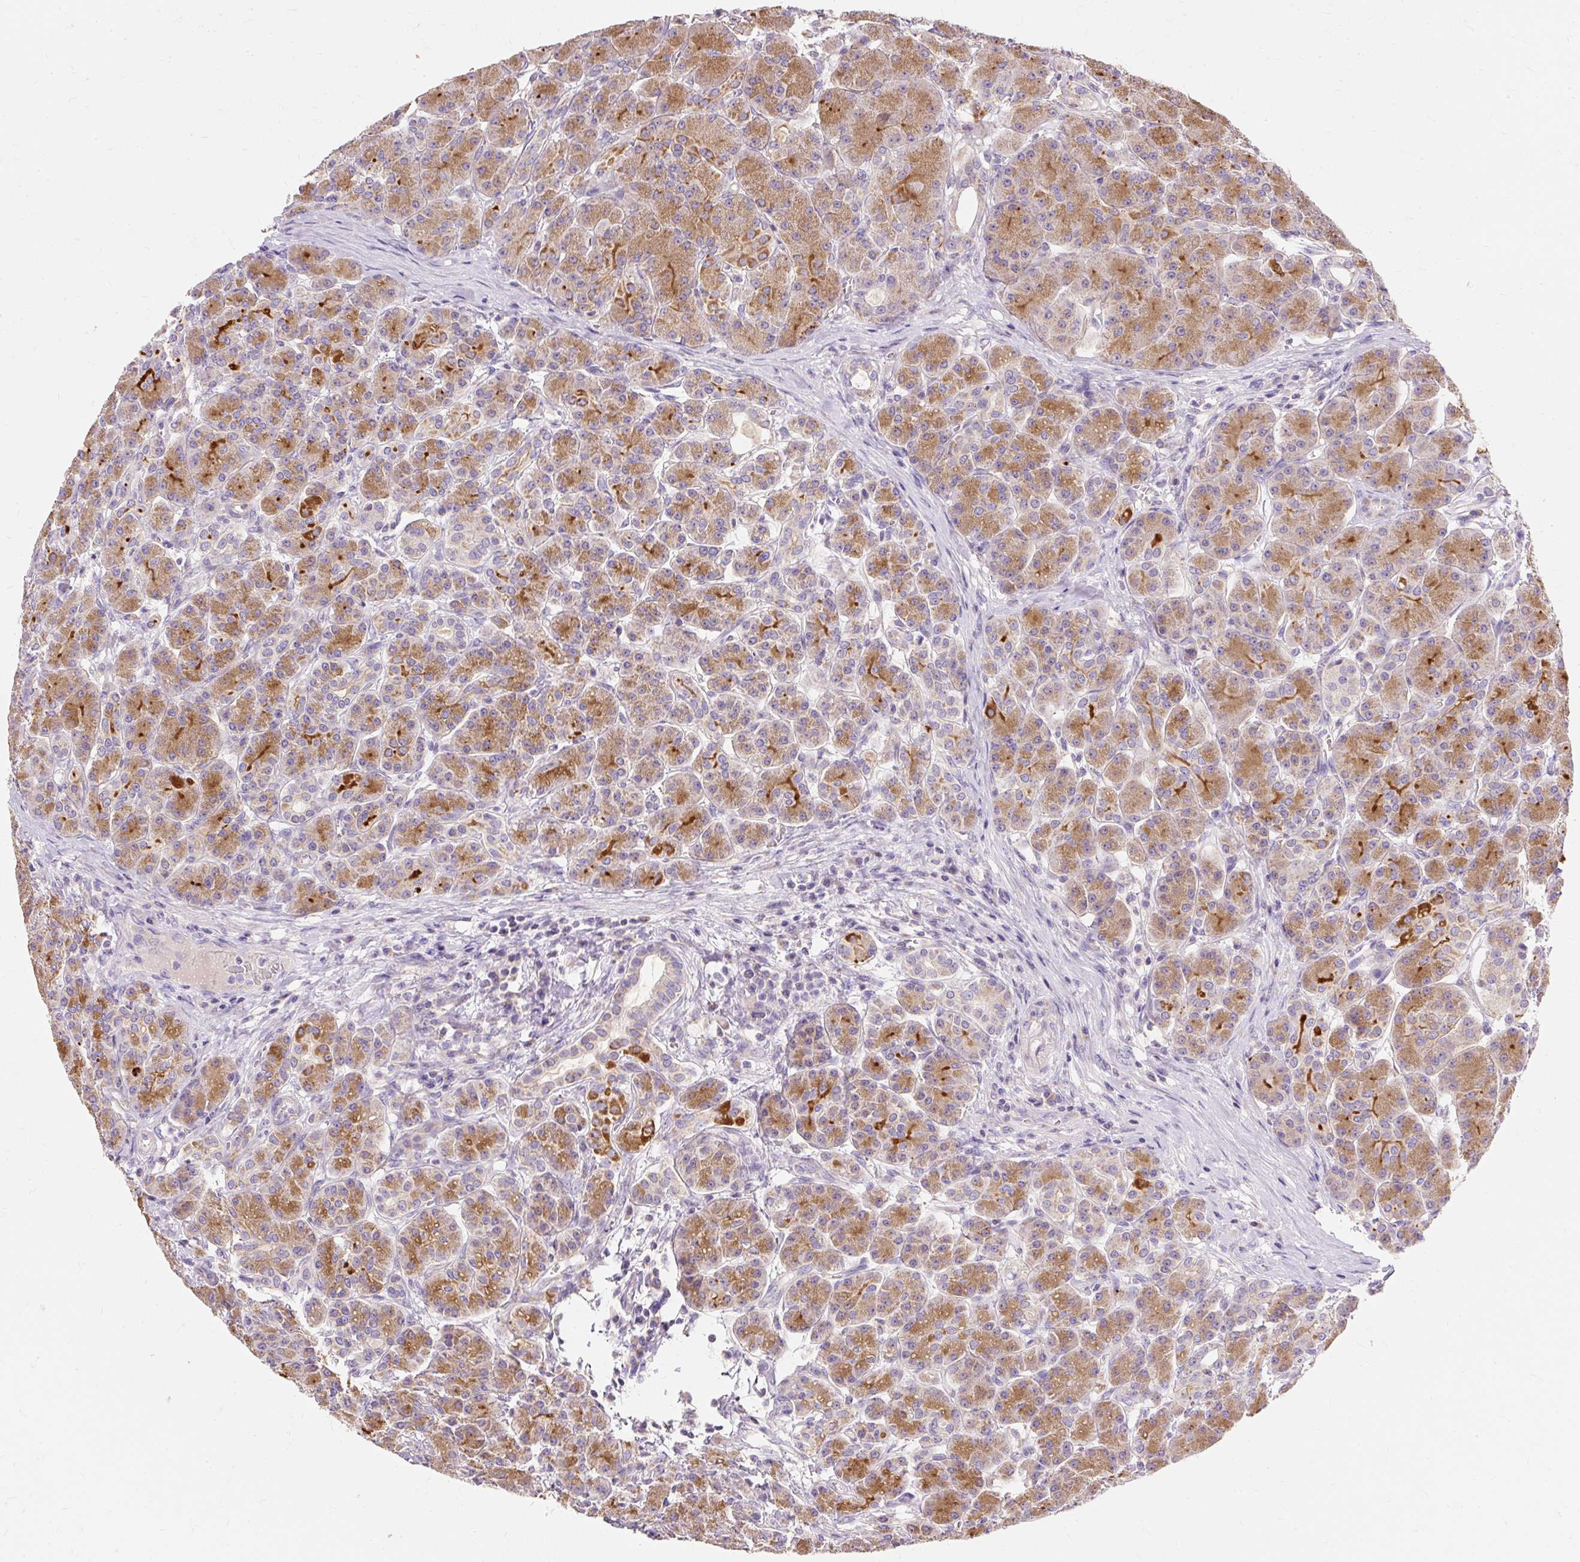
{"staining": {"intensity": "moderate", "quantity": ">75%", "location": "cytoplasmic/membranous"}, "tissue": "pancreas", "cell_type": "Exocrine glandular cells", "image_type": "normal", "snomed": [{"axis": "morphology", "description": "Normal tissue, NOS"}, {"axis": "topography", "description": "Pancreas"}], "caption": "IHC staining of benign pancreas, which shows medium levels of moderate cytoplasmic/membranous staining in approximately >75% of exocrine glandular cells indicating moderate cytoplasmic/membranous protein positivity. The staining was performed using DAB (3,3'-diaminobenzidine) (brown) for protein detection and nuclei were counterstained in hematoxylin (blue).", "gene": "PMAIP1", "patient": {"sex": "male", "age": 63}}